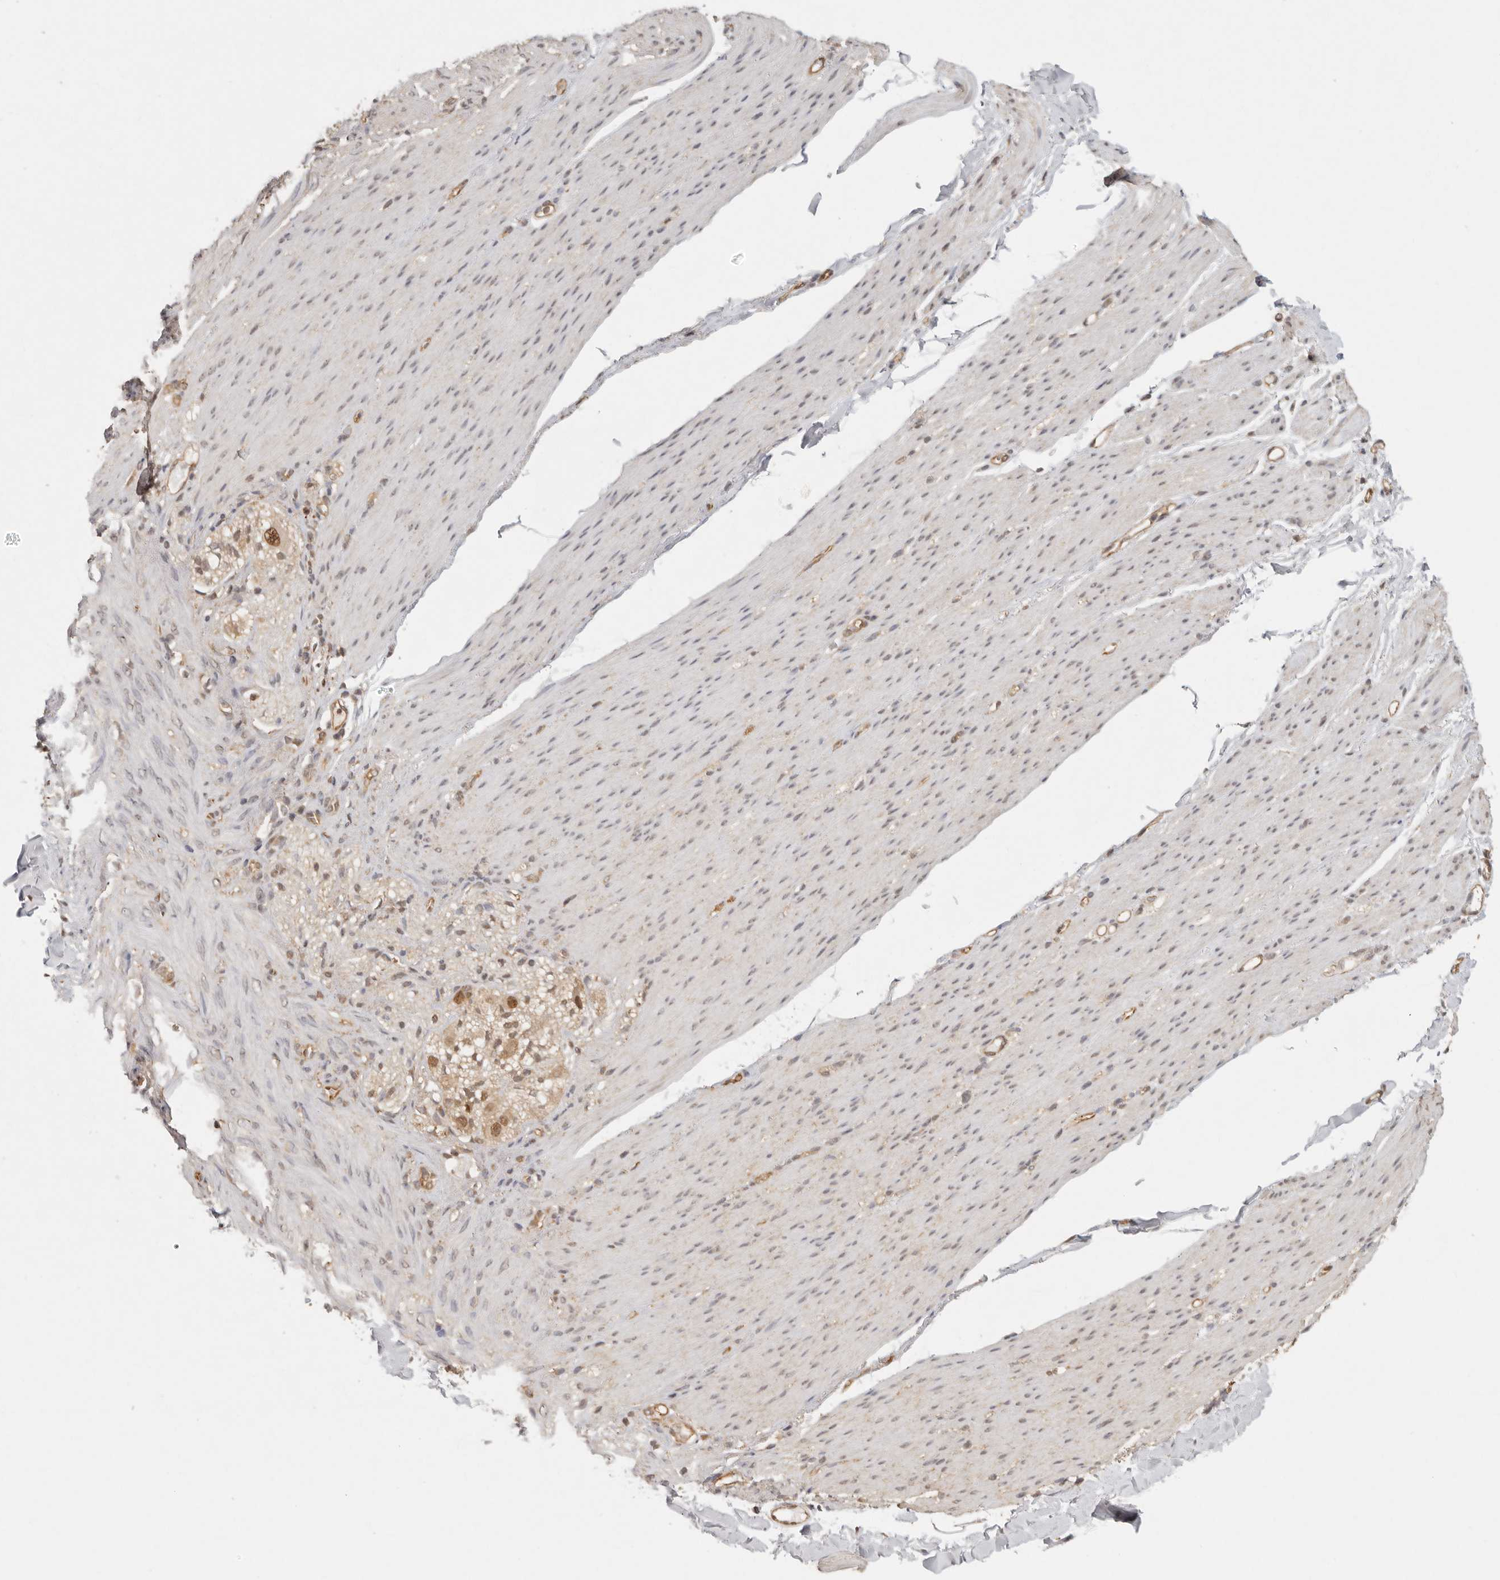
{"staining": {"intensity": "moderate", "quantity": "<25%", "location": "cytoplasmic/membranous,nuclear"}, "tissue": "smooth muscle", "cell_type": "Smooth muscle cells", "image_type": "normal", "snomed": [{"axis": "morphology", "description": "Normal tissue, NOS"}, {"axis": "topography", "description": "Colon"}, {"axis": "topography", "description": "Peripheral nerve tissue"}], "caption": "Brown immunohistochemical staining in unremarkable smooth muscle displays moderate cytoplasmic/membranous,nuclear staining in about <25% of smooth muscle cells.", "gene": "PSMA5", "patient": {"sex": "female", "age": 61}}